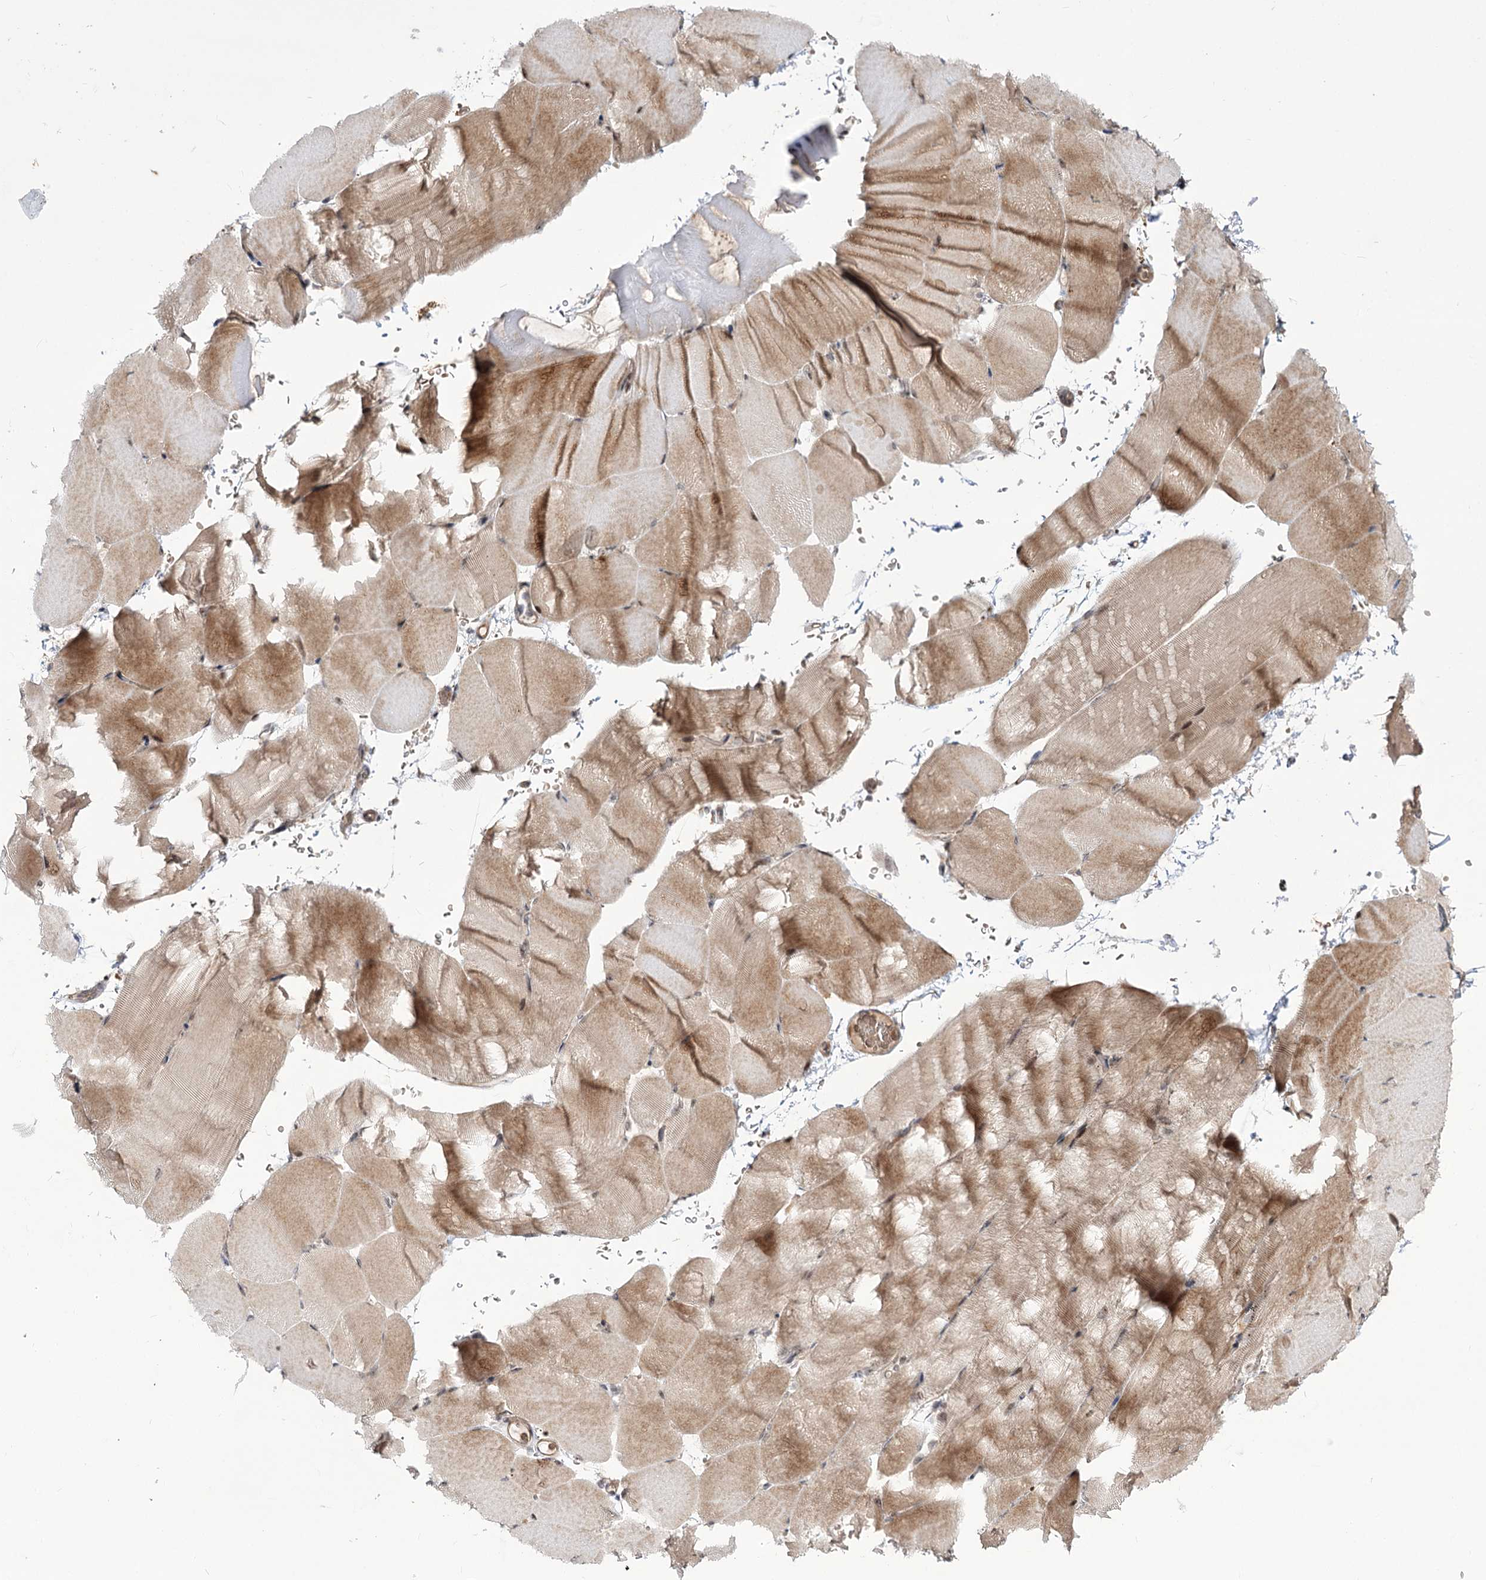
{"staining": {"intensity": "weak", "quantity": ">75%", "location": "cytoplasmic/membranous"}, "tissue": "skeletal muscle", "cell_type": "Myocytes", "image_type": "normal", "snomed": [{"axis": "morphology", "description": "Normal tissue, NOS"}, {"axis": "topography", "description": "Skeletal muscle"}, {"axis": "topography", "description": "Parathyroid gland"}], "caption": "About >75% of myocytes in unremarkable skeletal muscle display weak cytoplasmic/membranous protein positivity as visualized by brown immunohistochemical staining.", "gene": "RRP9", "patient": {"sex": "female", "age": 37}}